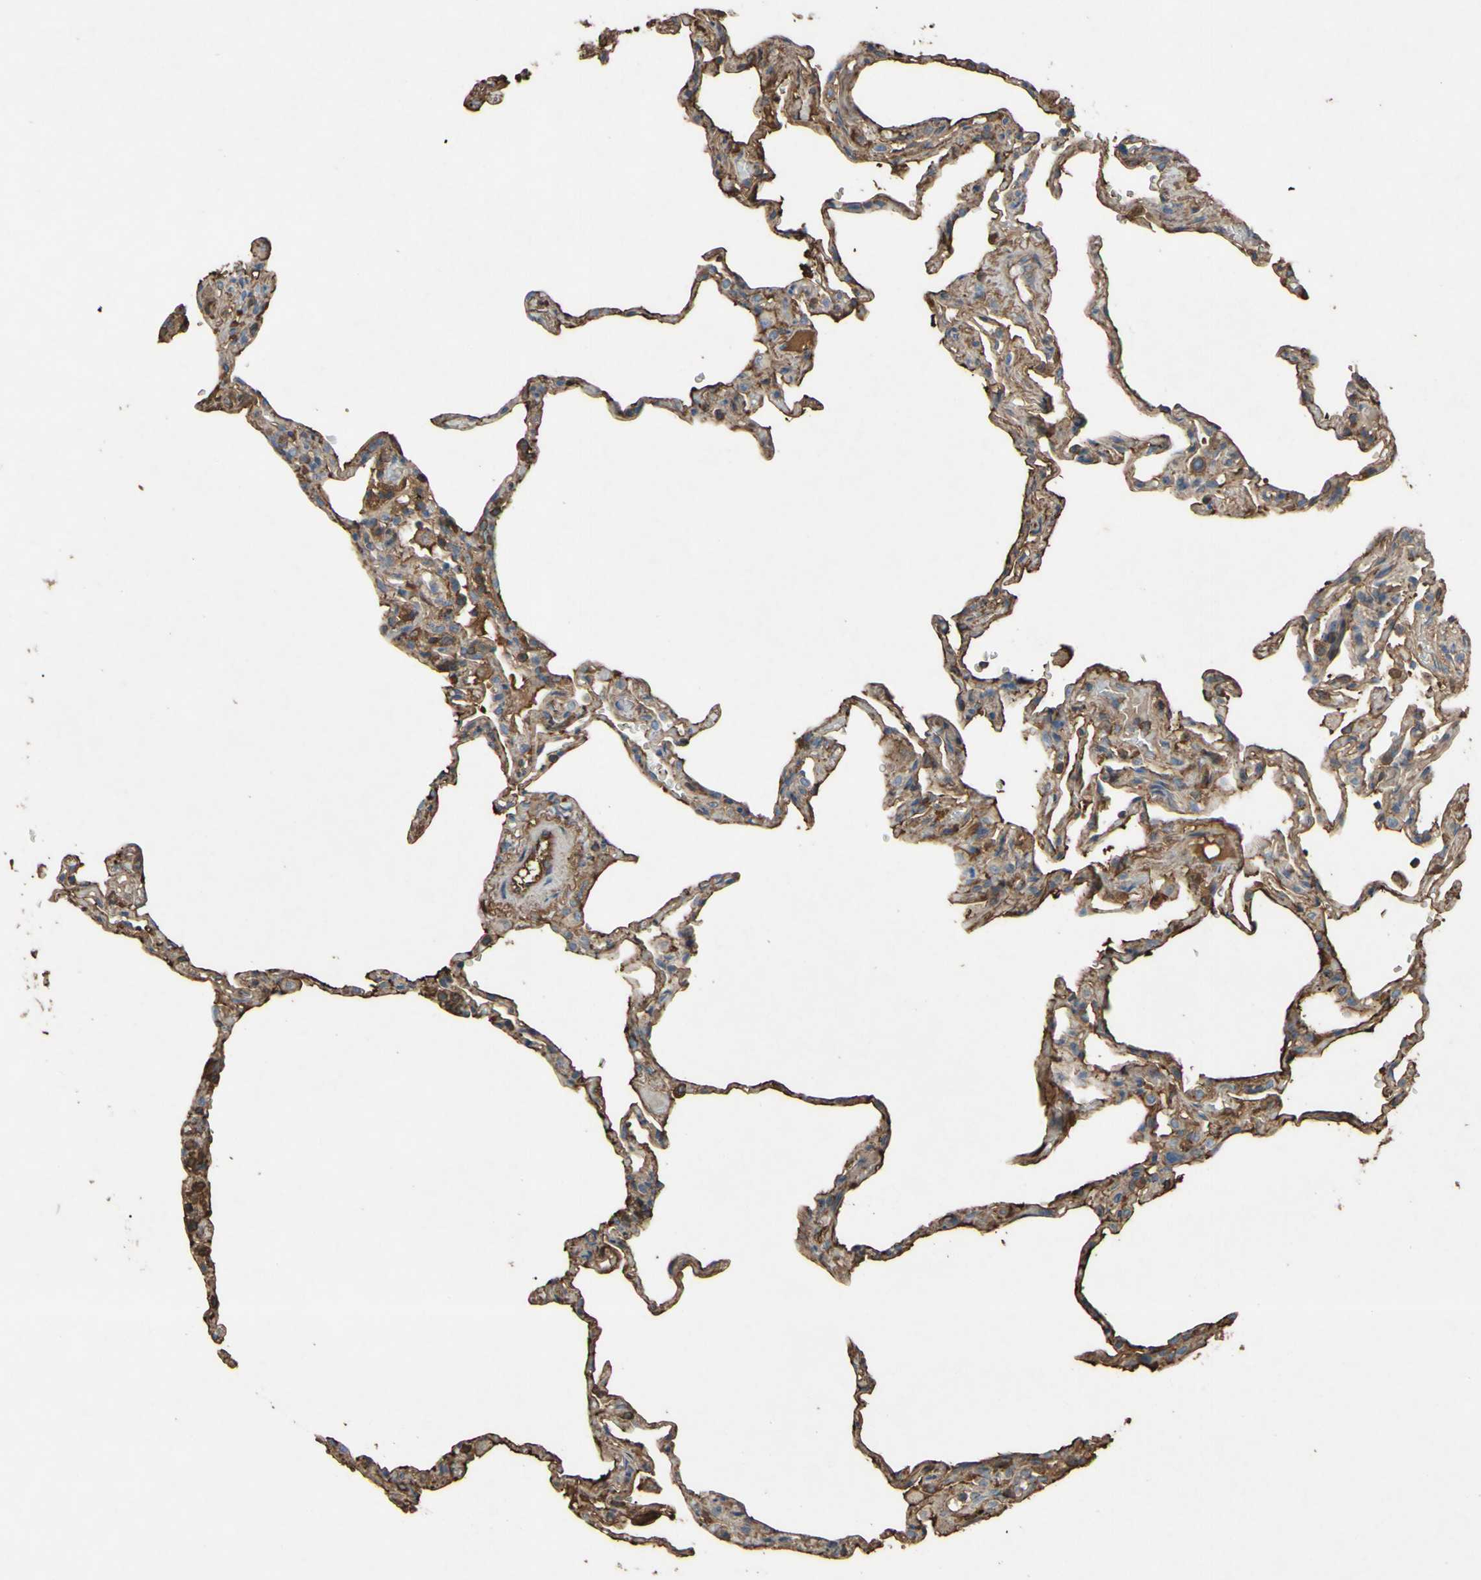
{"staining": {"intensity": "moderate", "quantity": ">75%", "location": "cytoplasmic/membranous"}, "tissue": "lung", "cell_type": "Alveolar cells", "image_type": "normal", "snomed": [{"axis": "morphology", "description": "Normal tissue, NOS"}, {"axis": "topography", "description": "Lung"}], "caption": "The immunohistochemical stain shows moderate cytoplasmic/membranous staining in alveolar cells of unremarkable lung. Using DAB (3,3'-diaminobenzidine) (brown) and hematoxylin (blue) stains, captured at high magnification using brightfield microscopy.", "gene": "PTGDS", "patient": {"sex": "male", "age": 59}}